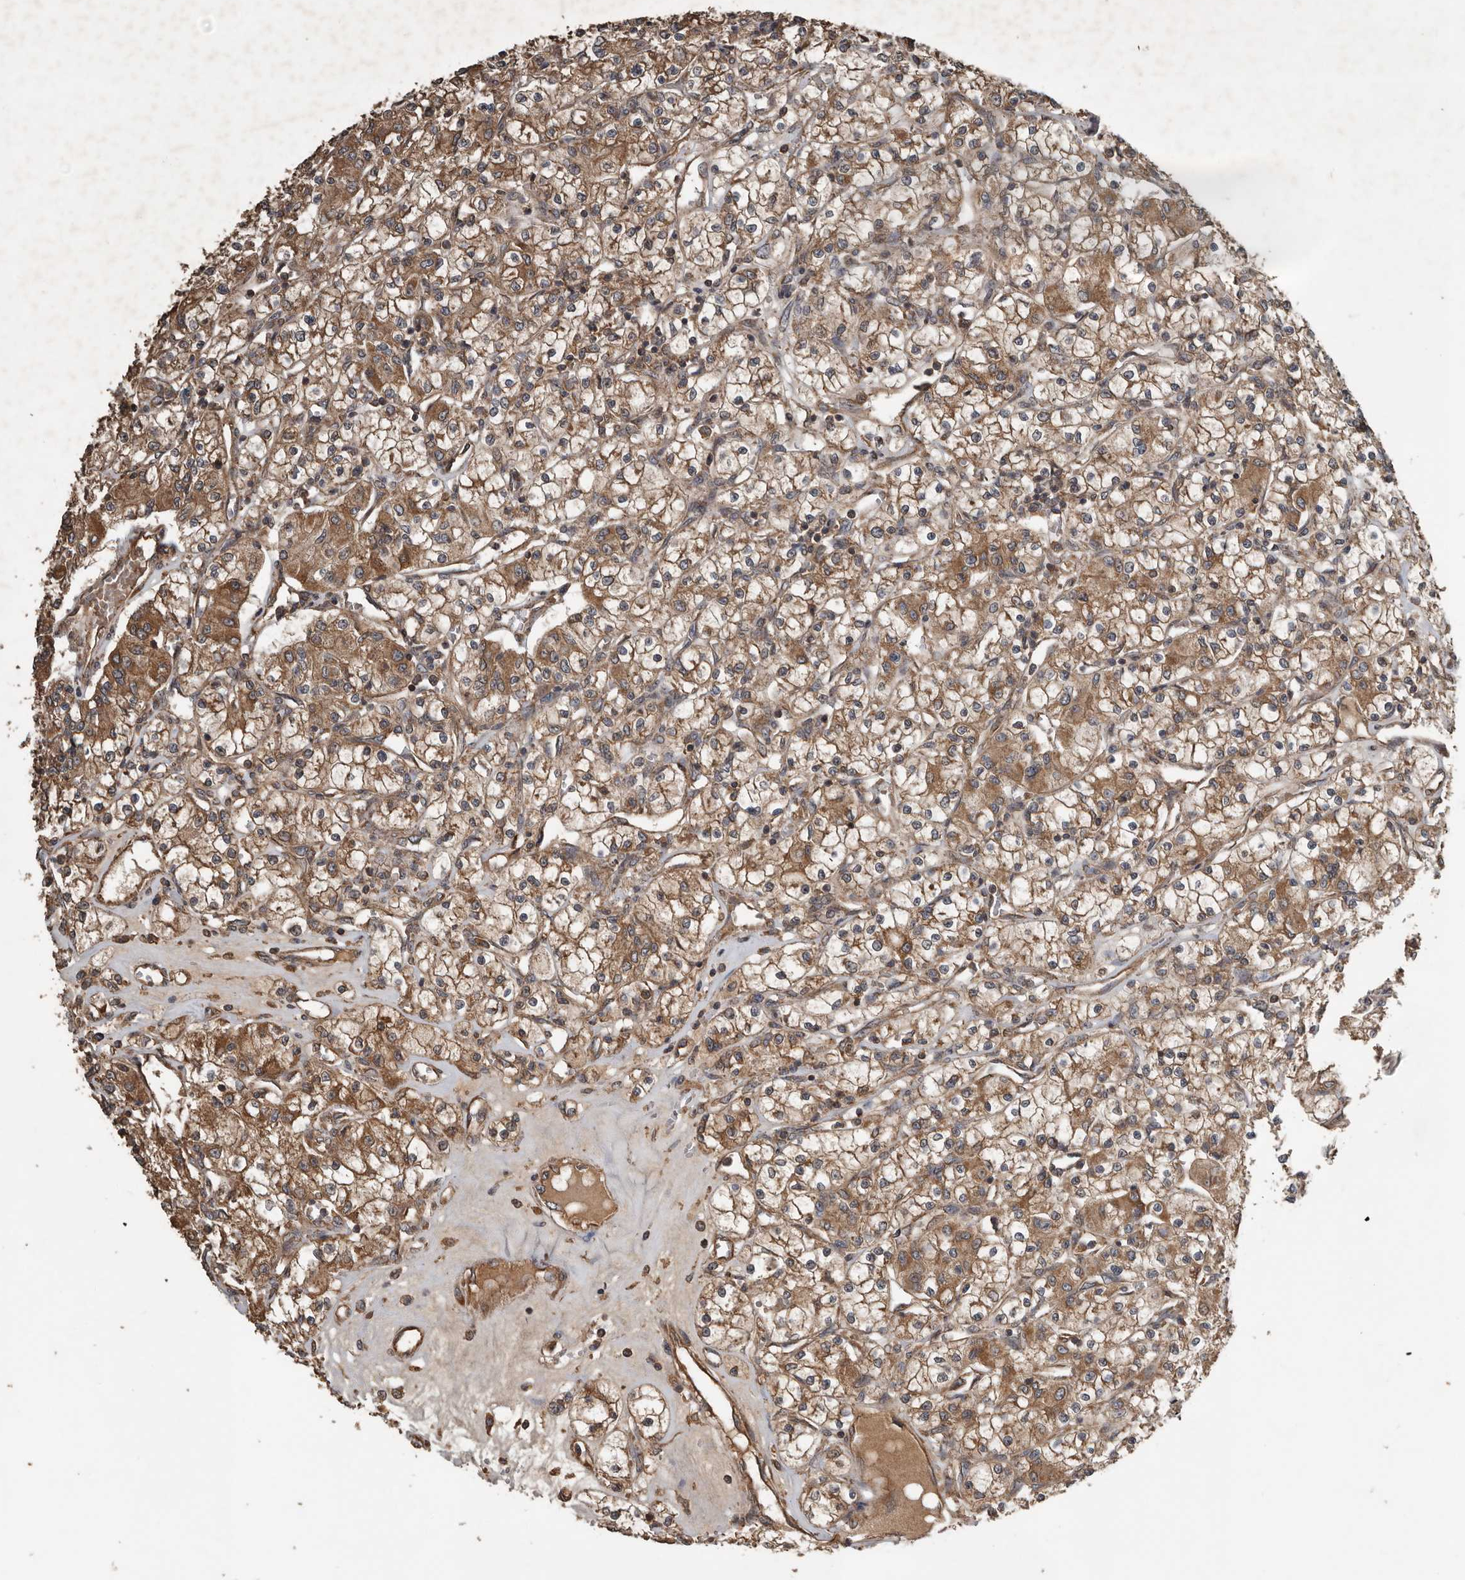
{"staining": {"intensity": "moderate", "quantity": ">75%", "location": "cytoplasmic/membranous"}, "tissue": "renal cancer", "cell_type": "Tumor cells", "image_type": "cancer", "snomed": [{"axis": "morphology", "description": "Adenocarcinoma, NOS"}, {"axis": "topography", "description": "Kidney"}], "caption": "Human renal cancer stained for a protein (brown) displays moderate cytoplasmic/membranous positive positivity in about >75% of tumor cells.", "gene": "RNF207", "patient": {"sex": "female", "age": 59}}